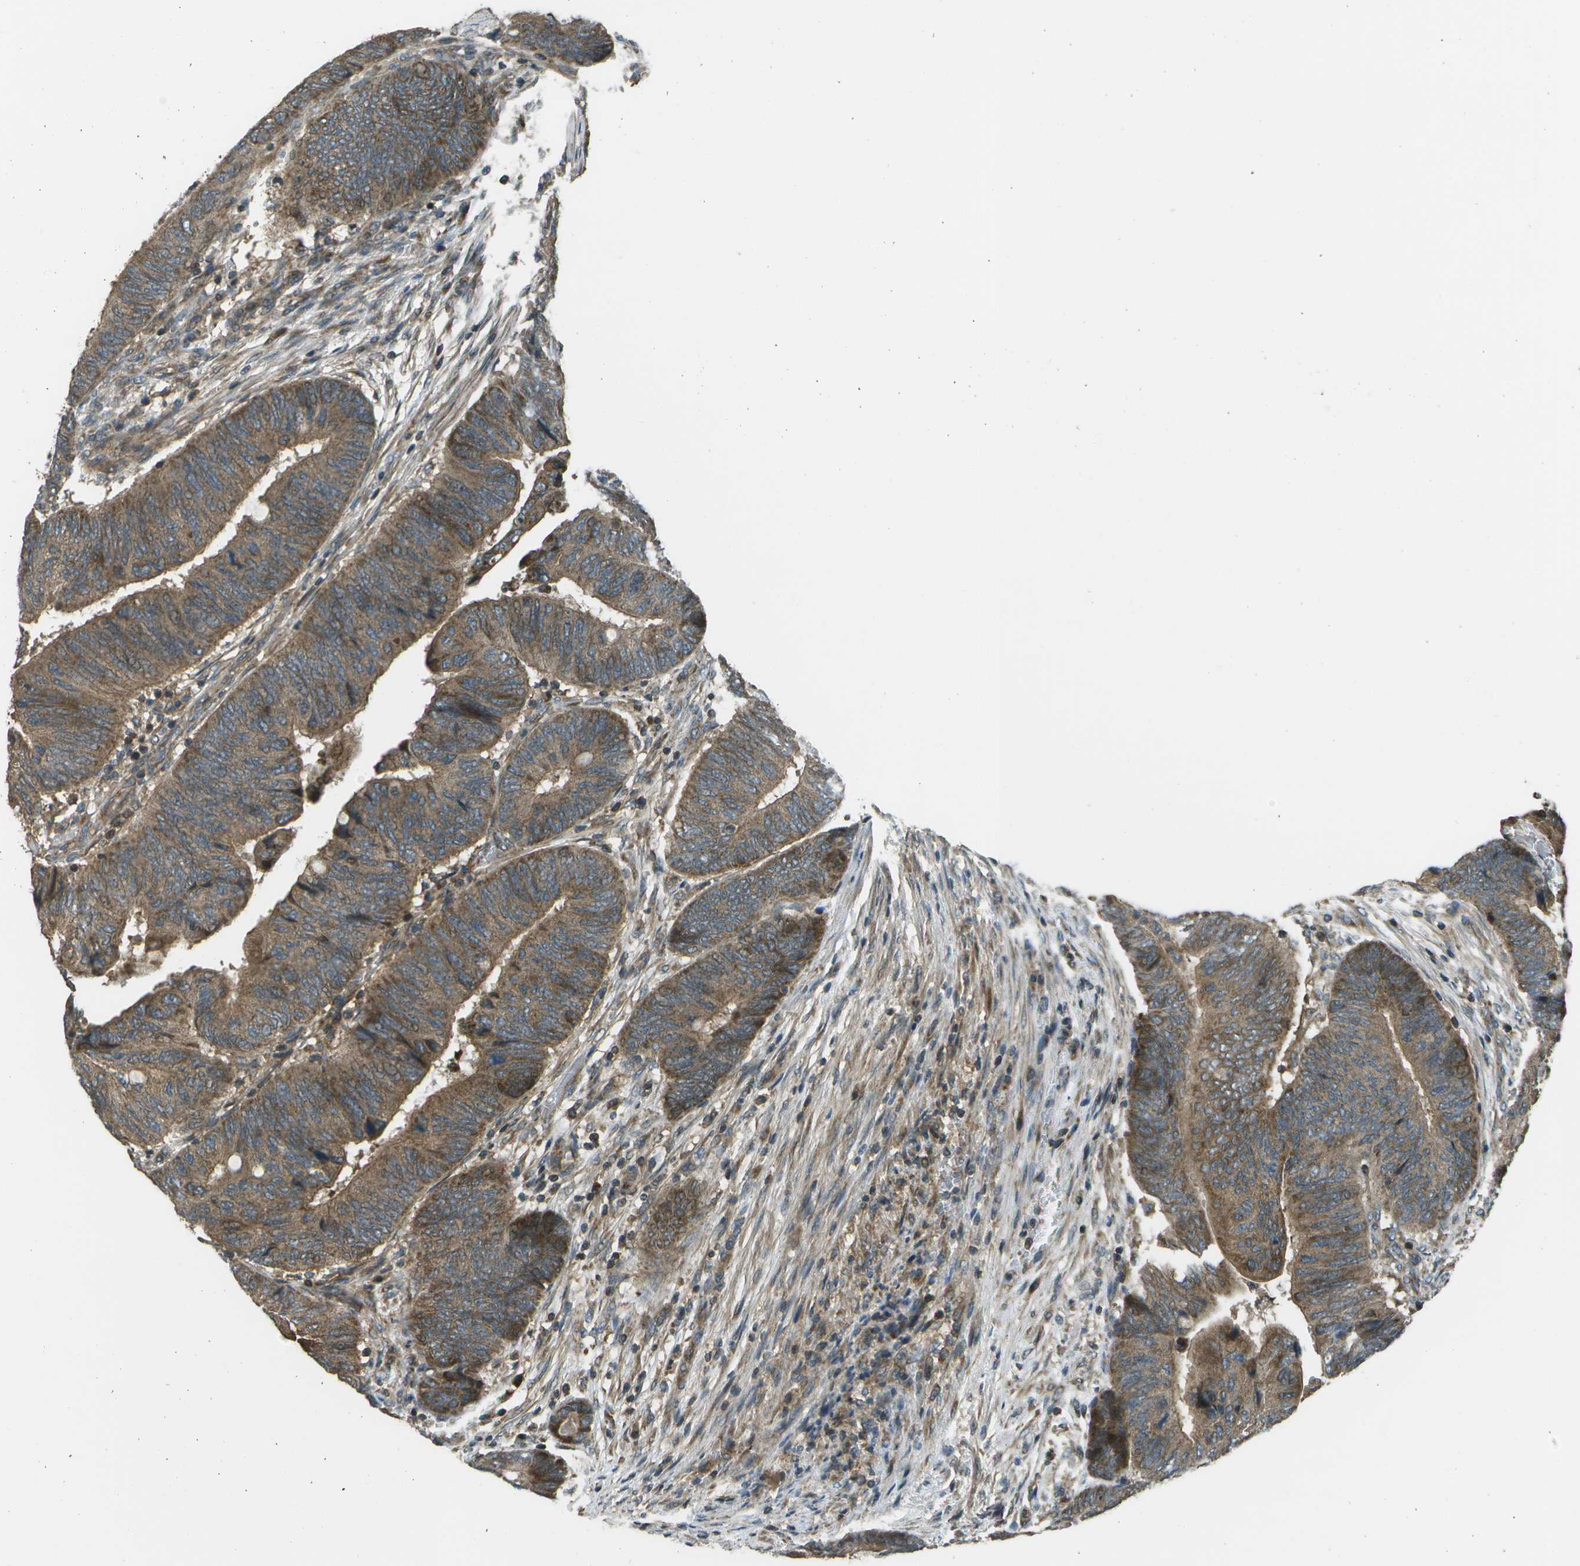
{"staining": {"intensity": "moderate", "quantity": ">75%", "location": "cytoplasmic/membranous"}, "tissue": "colorectal cancer", "cell_type": "Tumor cells", "image_type": "cancer", "snomed": [{"axis": "morphology", "description": "Normal tissue, NOS"}, {"axis": "morphology", "description": "Adenocarcinoma, NOS"}, {"axis": "topography", "description": "Rectum"}, {"axis": "topography", "description": "Peripheral nerve tissue"}], "caption": "Immunohistochemistry staining of colorectal cancer (adenocarcinoma), which reveals medium levels of moderate cytoplasmic/membranous positivity in about >75% of tumor cells indicating moderate cytoplasmic/membranous protein staining. The staining was performed using DAB (3,3'-diaminobenzidine) (brown) for protein detection and nuclei were counterstained in hematoxylin (blue).", "gene": "PLPBP", "patient": {"sex": "male", "age": 92}}